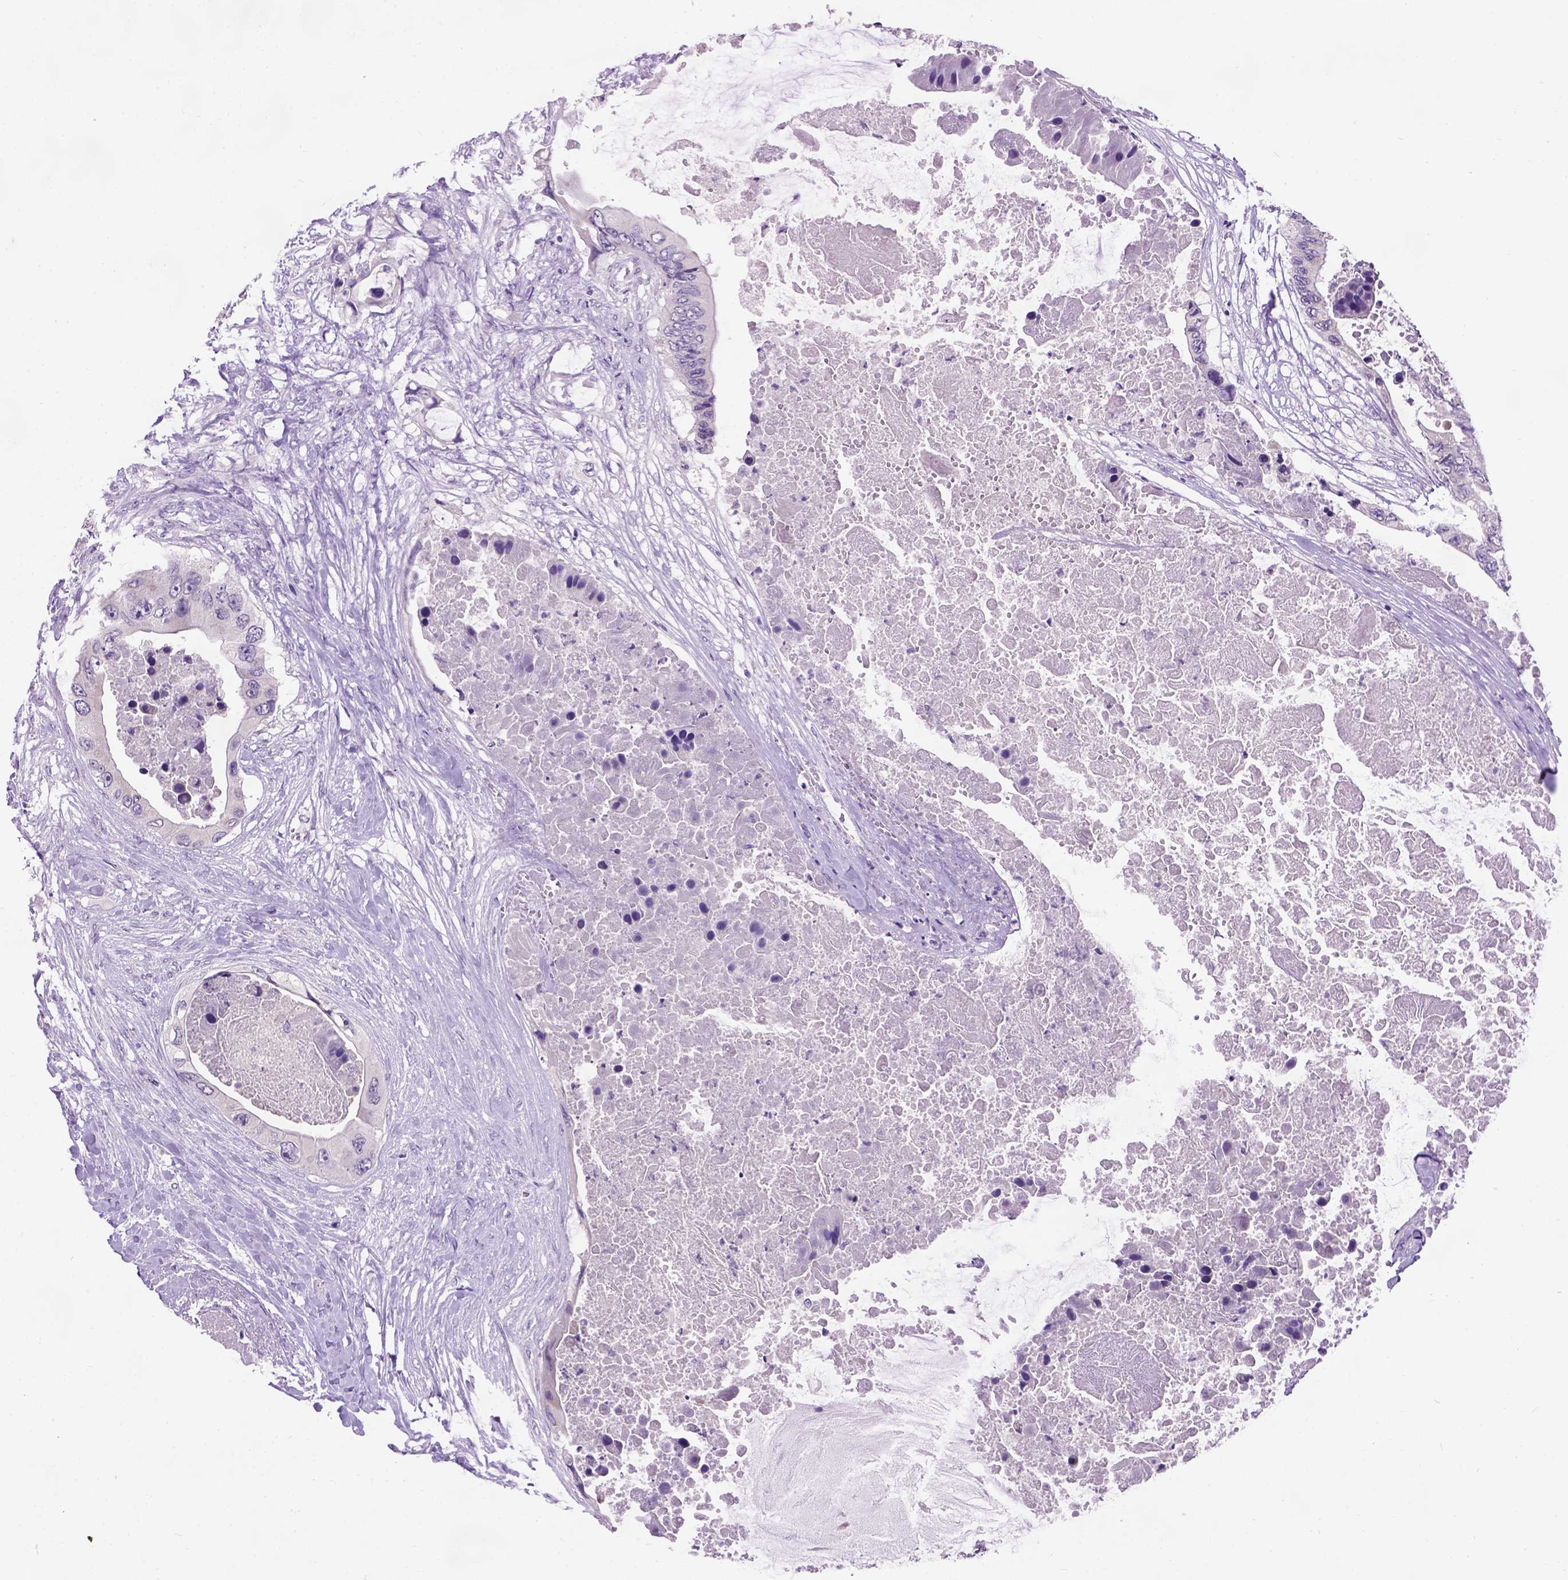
{"staining": {"intensity": "negative", "quantity": "none", "location": "none"}, "tissue": "colorectal cancer", "cell_type": "Tumor cells", "image_type": "cancer", "snomed": [{"axis": "morphology", "description": "Adenocarcinoma, NOS"}, {"axis": "topography", "description": "Rectum"}], "caption": "This photomicrograph is of colorectal adenocarcinoma stained with IHC to label a protein in brown with the nuclei are counter-stained blue. There is no staining in tumor cells.", "gene": "MAPT", "patient": {"sex": "male", "age": 63}}